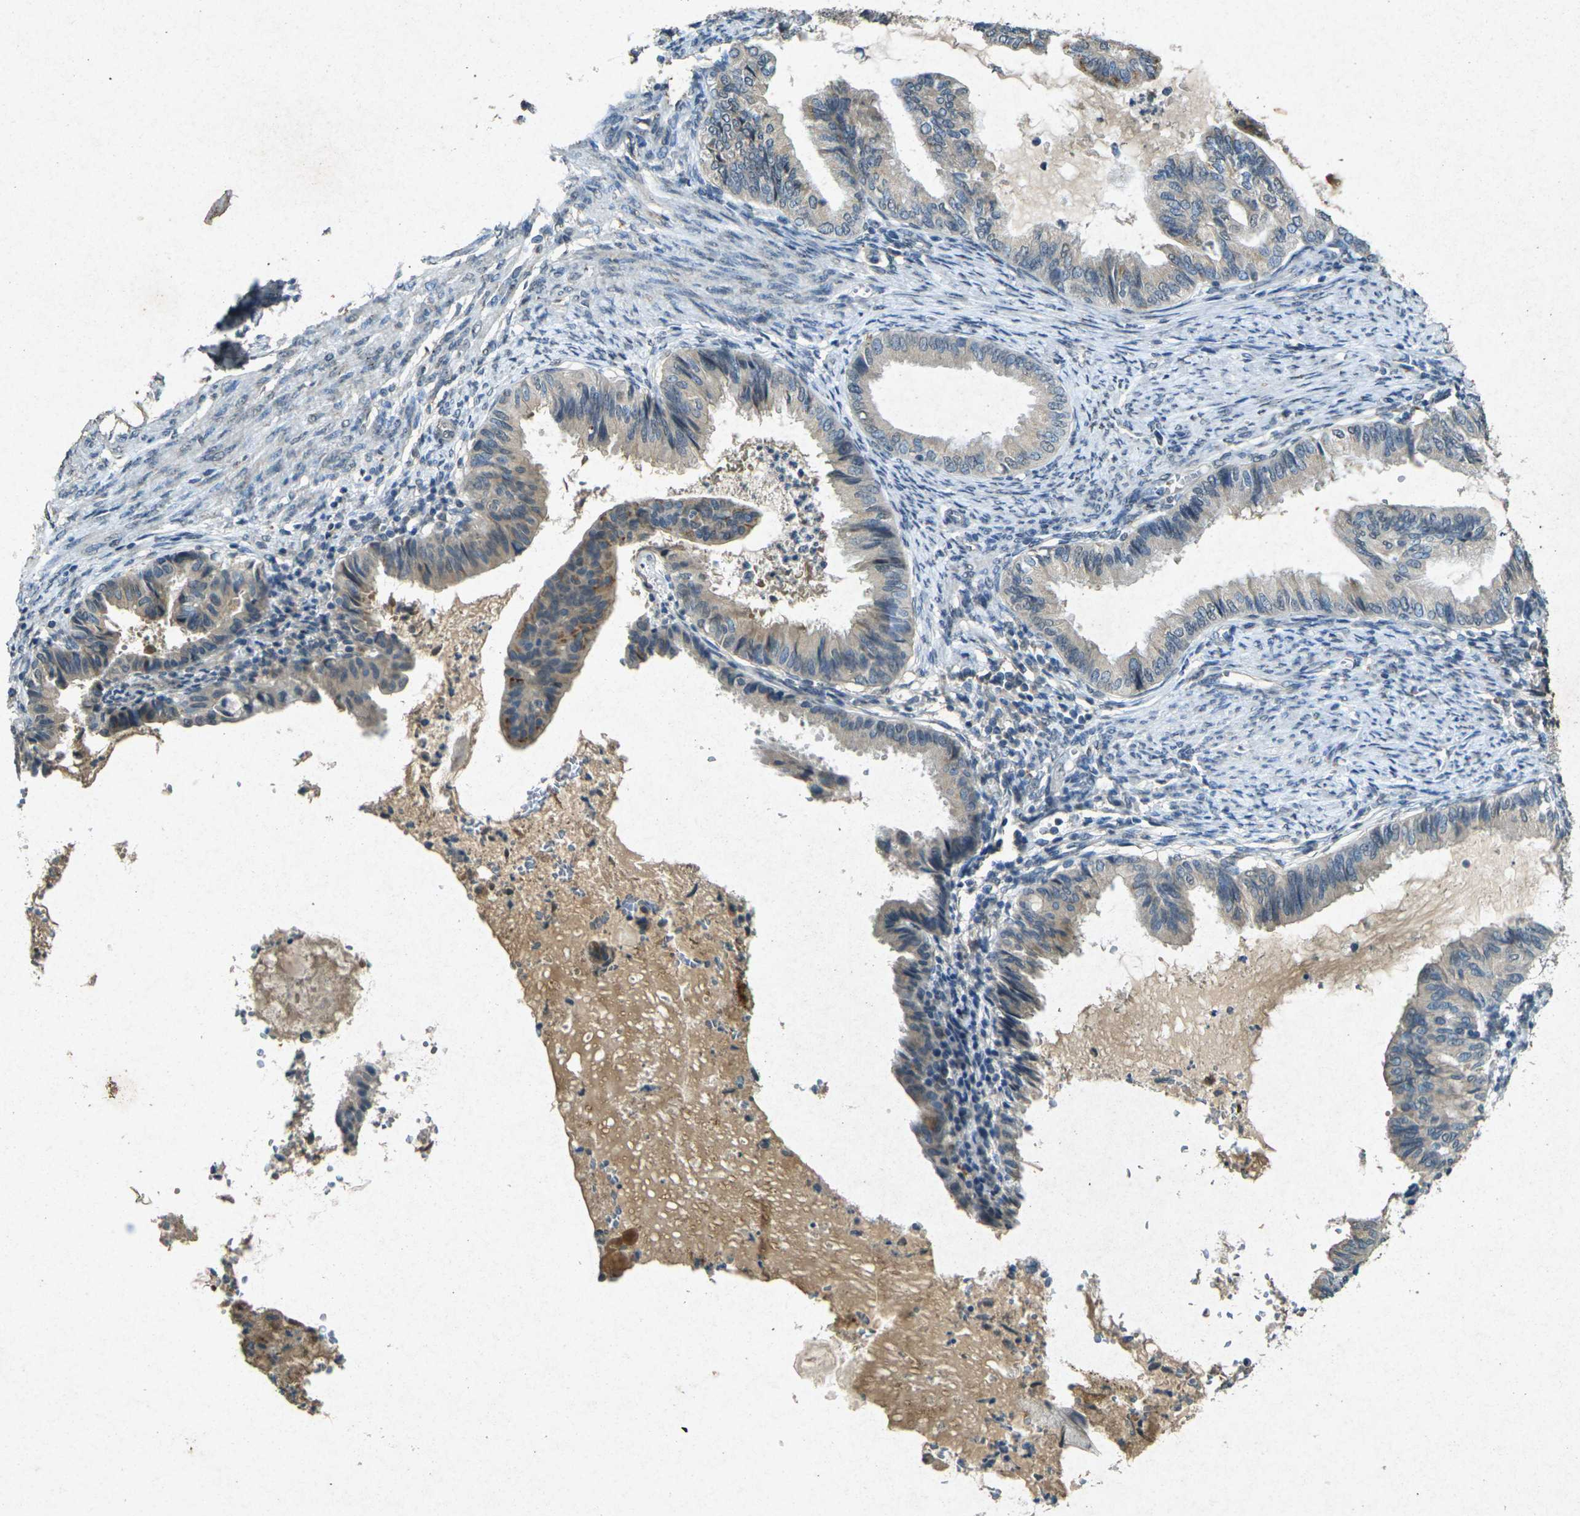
{"staining": {"intensity": "weak", "quantity": ">75%", "location": "cytoplasmic/membranous"}, "tissue": "endometrial cancer", "cell_type": "Tumor cells", "image_type": "cancer", "snomed": [{"axis": "morphology", "description": "Adenocarcinoma, NOS"}, {"axis": "topography", "description": "Endometrium"}], "caption": "The histopathology image reveals staining of endometrial adenocarcinoma, revealing weak cytoplasmic/membranous protein expression (brown color) within tumor cells.", "gene": "RGMA", "patient": {"sex": "female", "age": 86}}